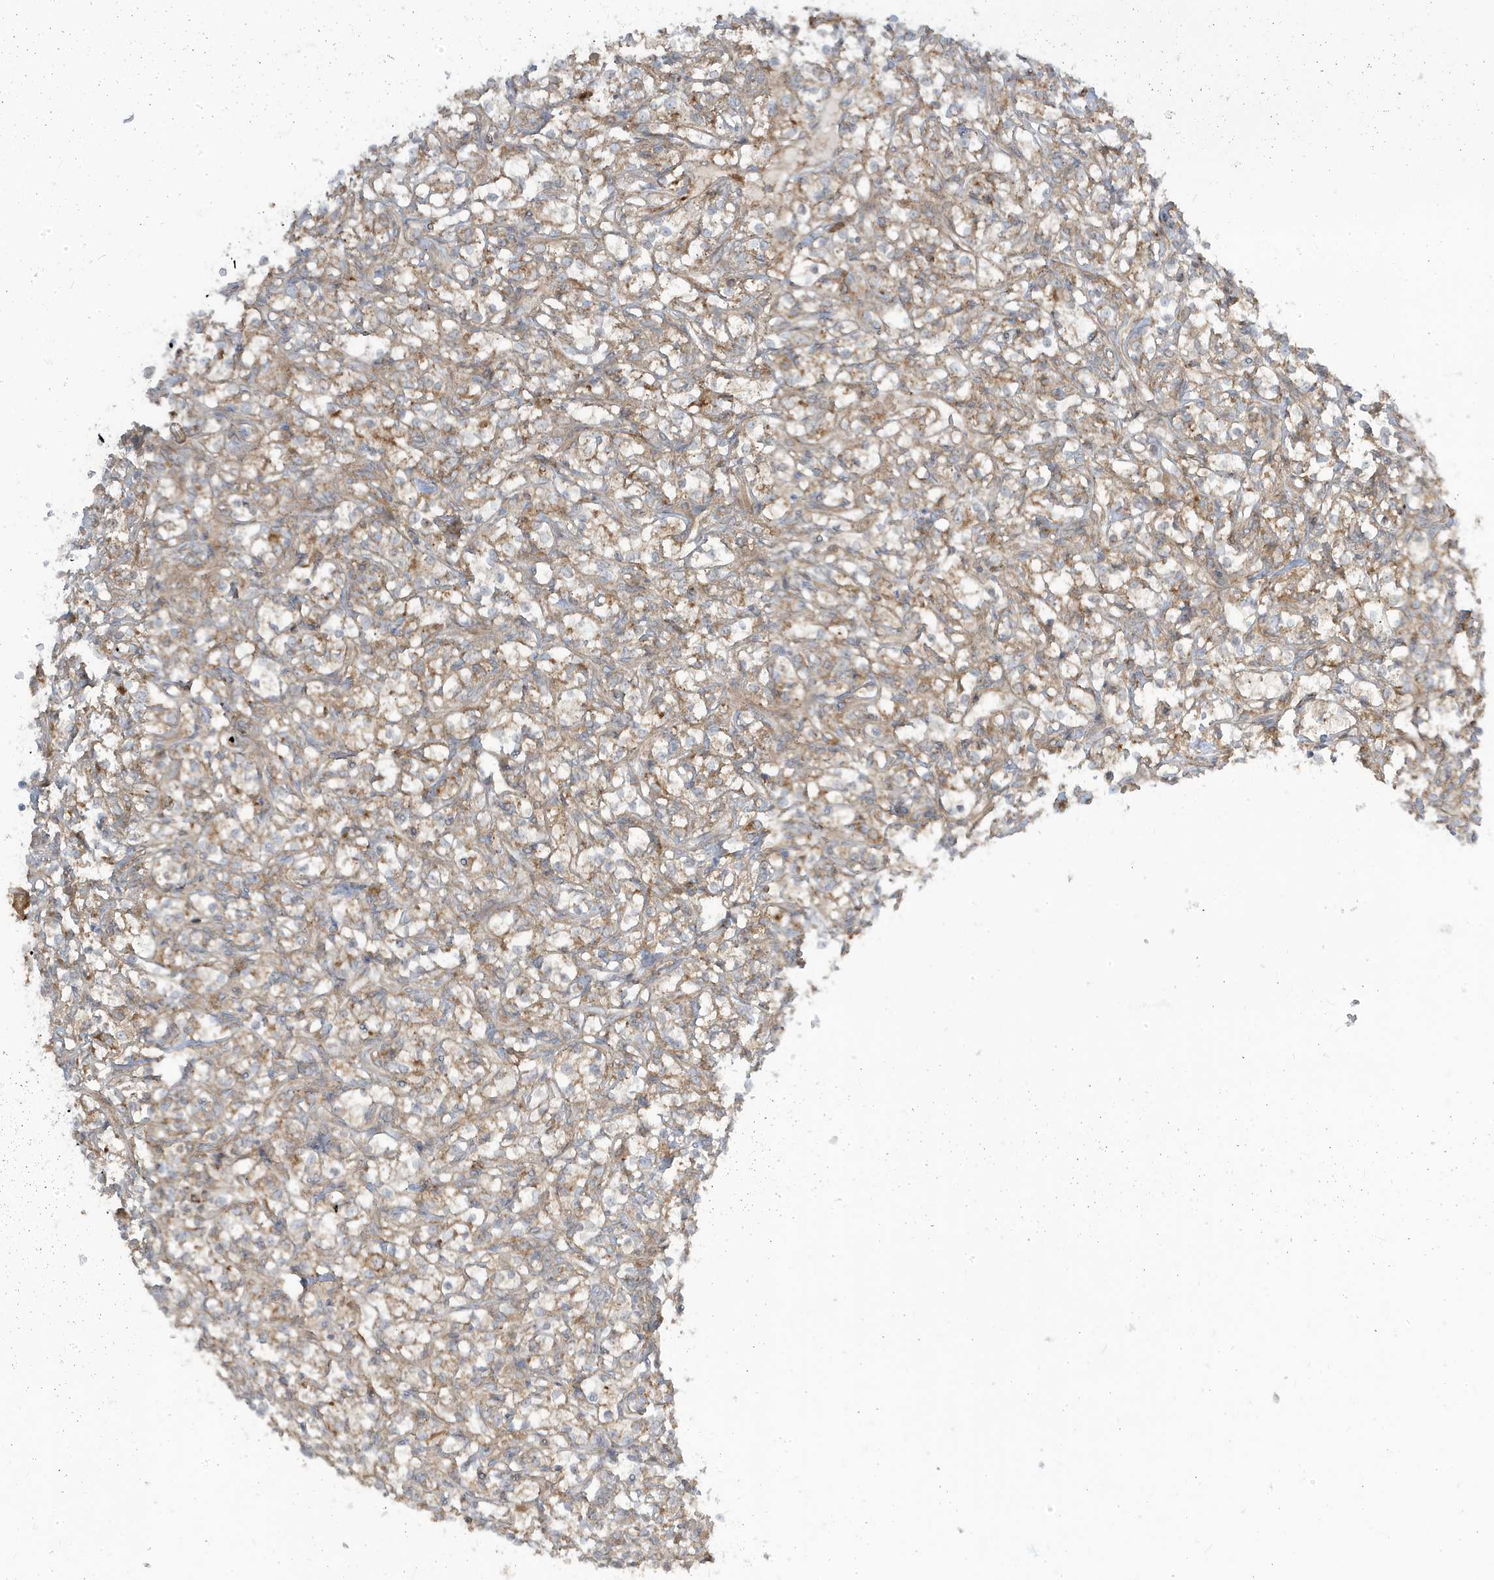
{"staining": {"intensity": "weak", "quantity": "25%-75%", "location": "cytoplasmic/membranous"}, "tissue": "renal cancer", "cell_type": "Tumor cells", "image_type": "cancer", "snomed": [{"axis": "morphology", "description": "Adenocarcinoma, NOS"}, {"axis": "topography", "description": "Kidney"}], "caption": "Immunohistochemistry histopathology image of neoplastic tissue: human renal cancer (adenocarcinoma) stained using immunohistochemistry shows low levels of weak protein expression localized specifically in the cytoplasmic/membranous of tumor cells, appearing as a cytoplasmic/membranous brown color.", "gene": "STAM", "patient": {"sex": "female", "age": 69}}